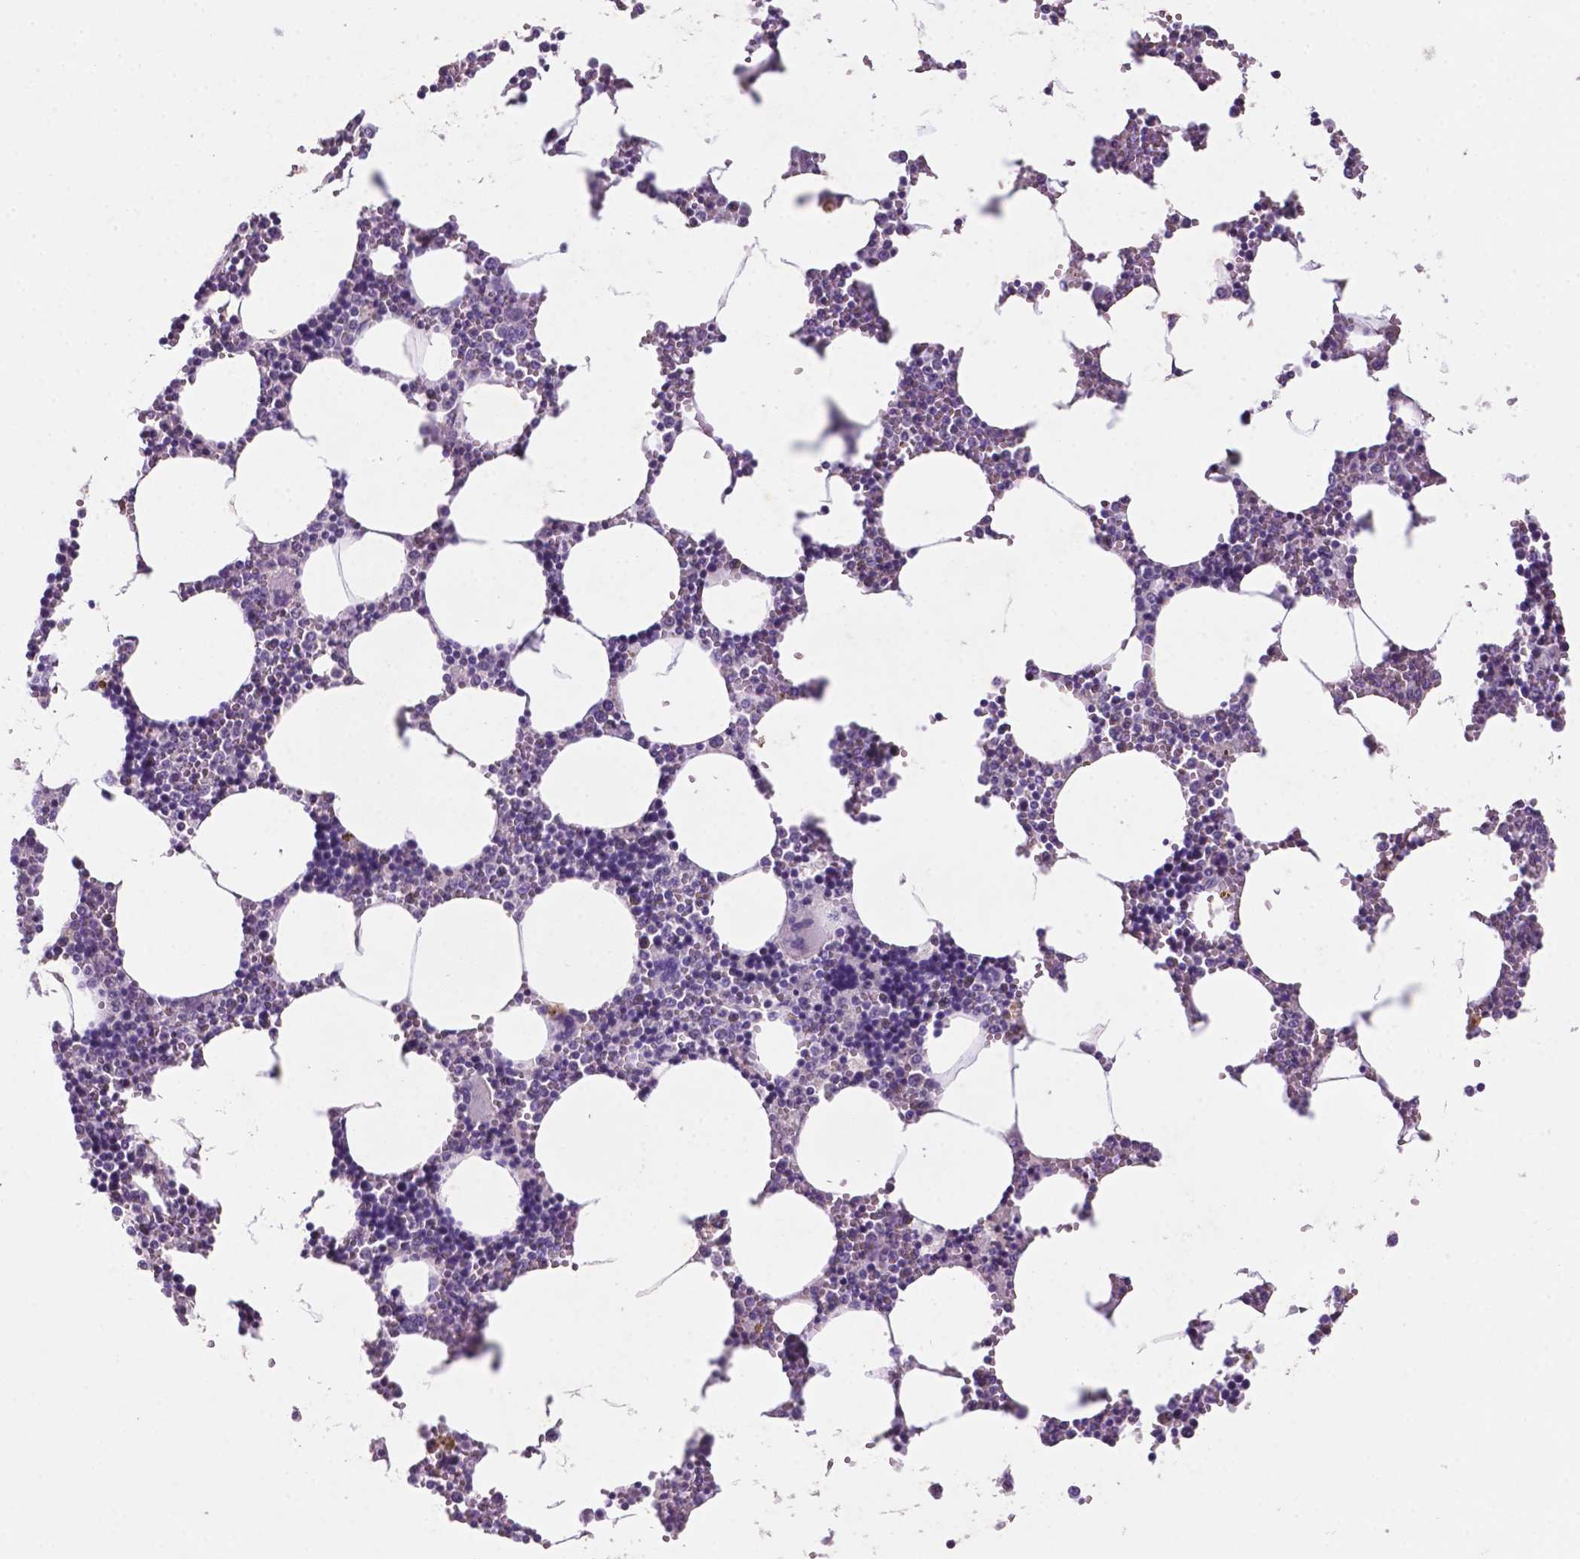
{"staining": {"intensity": "negative", "quantity": "none", "location": "none"}, "tissue": "bone marrow", "cell_type": "Hematopoietic cells", "image_type": "normal", "snomed": [{"axis": "morphology", "description": "Normal tissue, NOS"}, {"axis": "topography", "description": "Bone marrow"}], "caption": "Immunohistochemical staining of normal human bone marrow displays no significant staining in hematopoietic cells.", "gene": "C18orf21", "patient": {"sex": "male", "age": 54}}